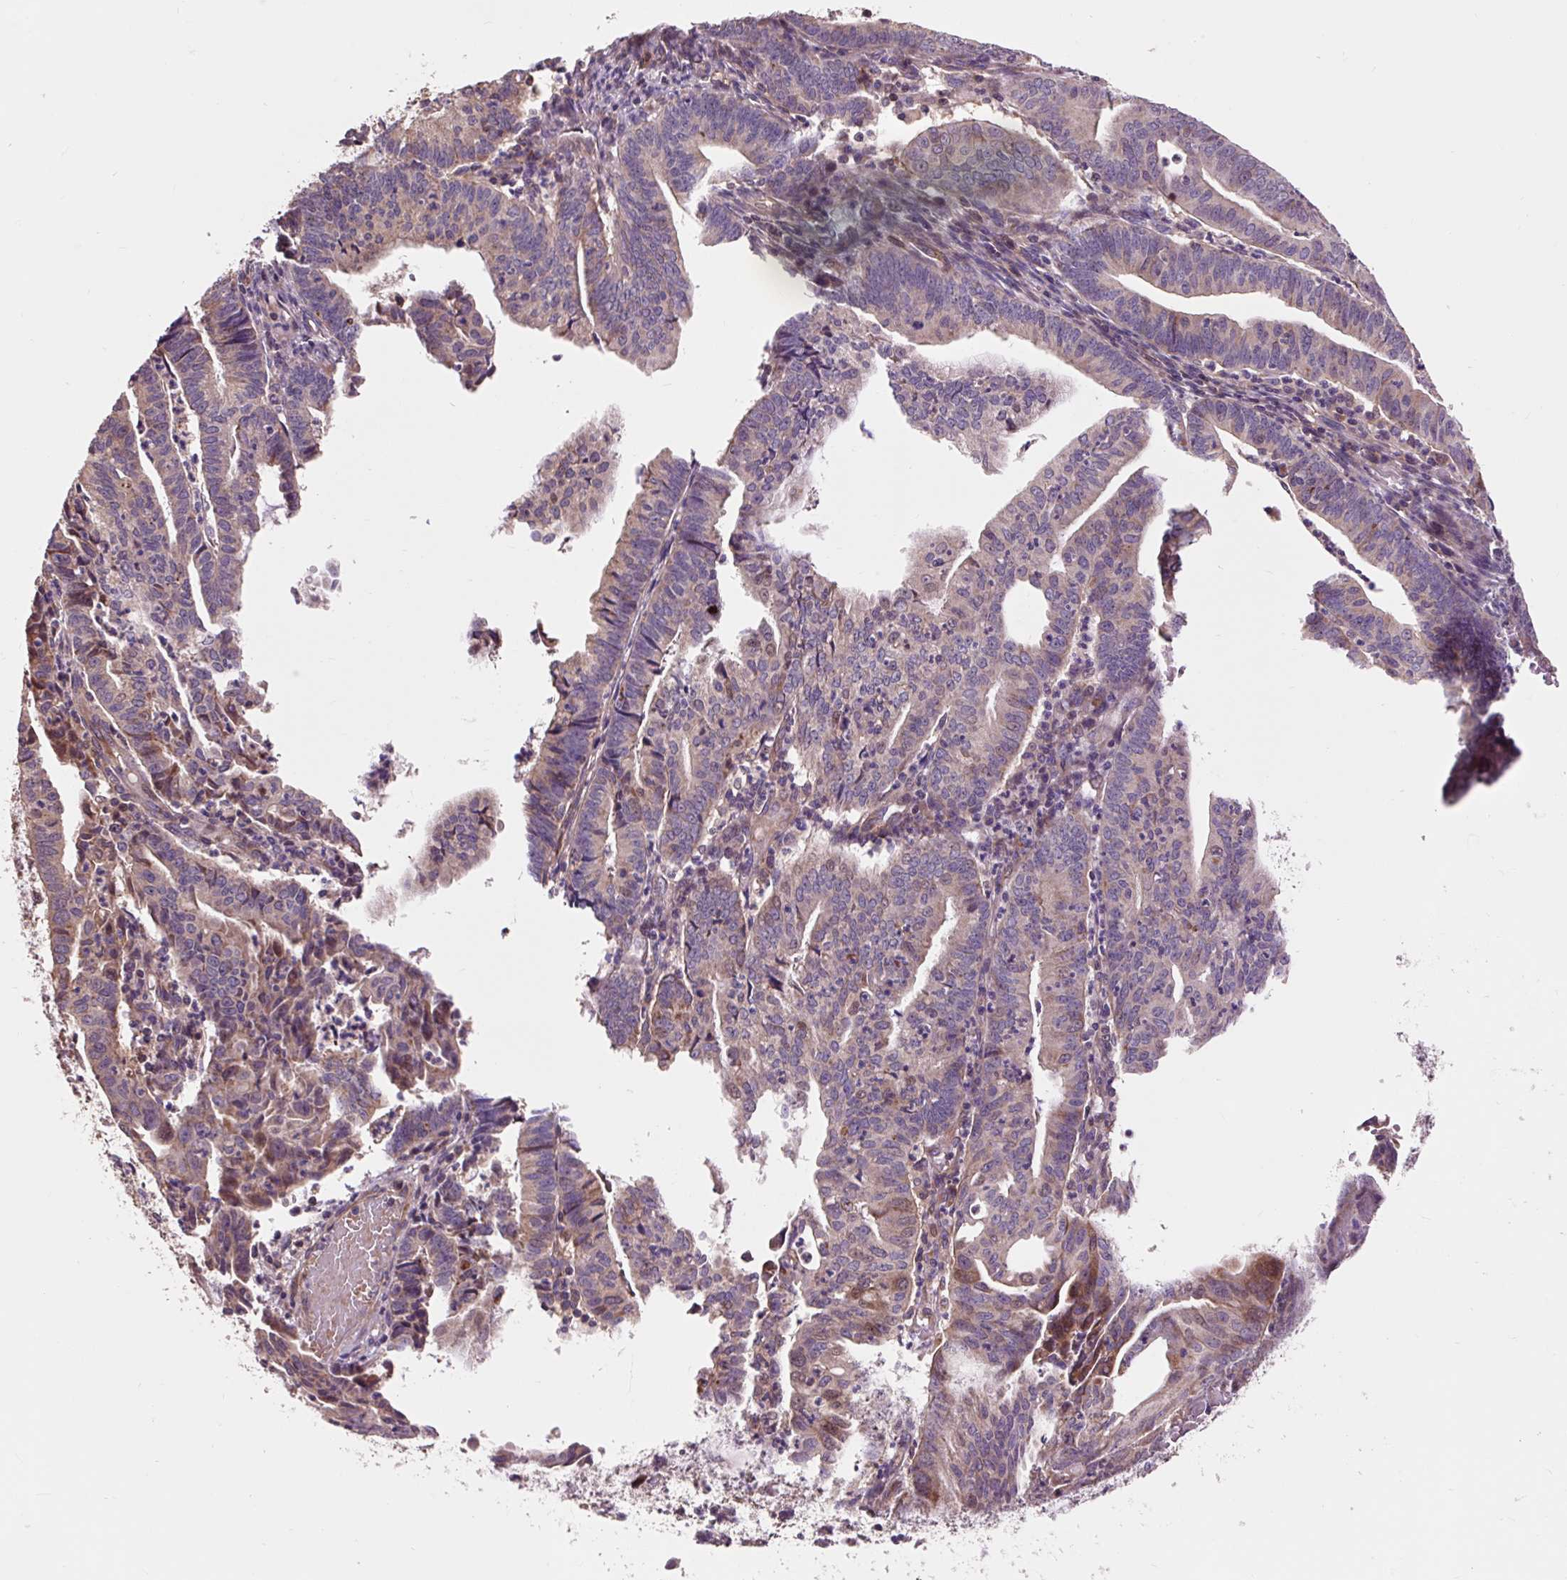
{"staining": {"intensity": "moderate", "quantity": "<25%", "location": "cytoplasmic/membranous"}, "tissue": "endometrial cancer", "cell_type": "Tumor cells", "image_type": "cancer", "snomed": [{"axis": "morphology", "description": "Adenocarcinoma, NOS"}, {"axis": "topography", "description": "Endometrium"}], "caption": "Immunohistochemistry of human endometrial cancer exhibits low levels of moderate cytoplasmic/membranous staining in about <25% of tumor cells.", "gene": "PRIMPOL", "patient": {"sex": "female", "age": 60}}